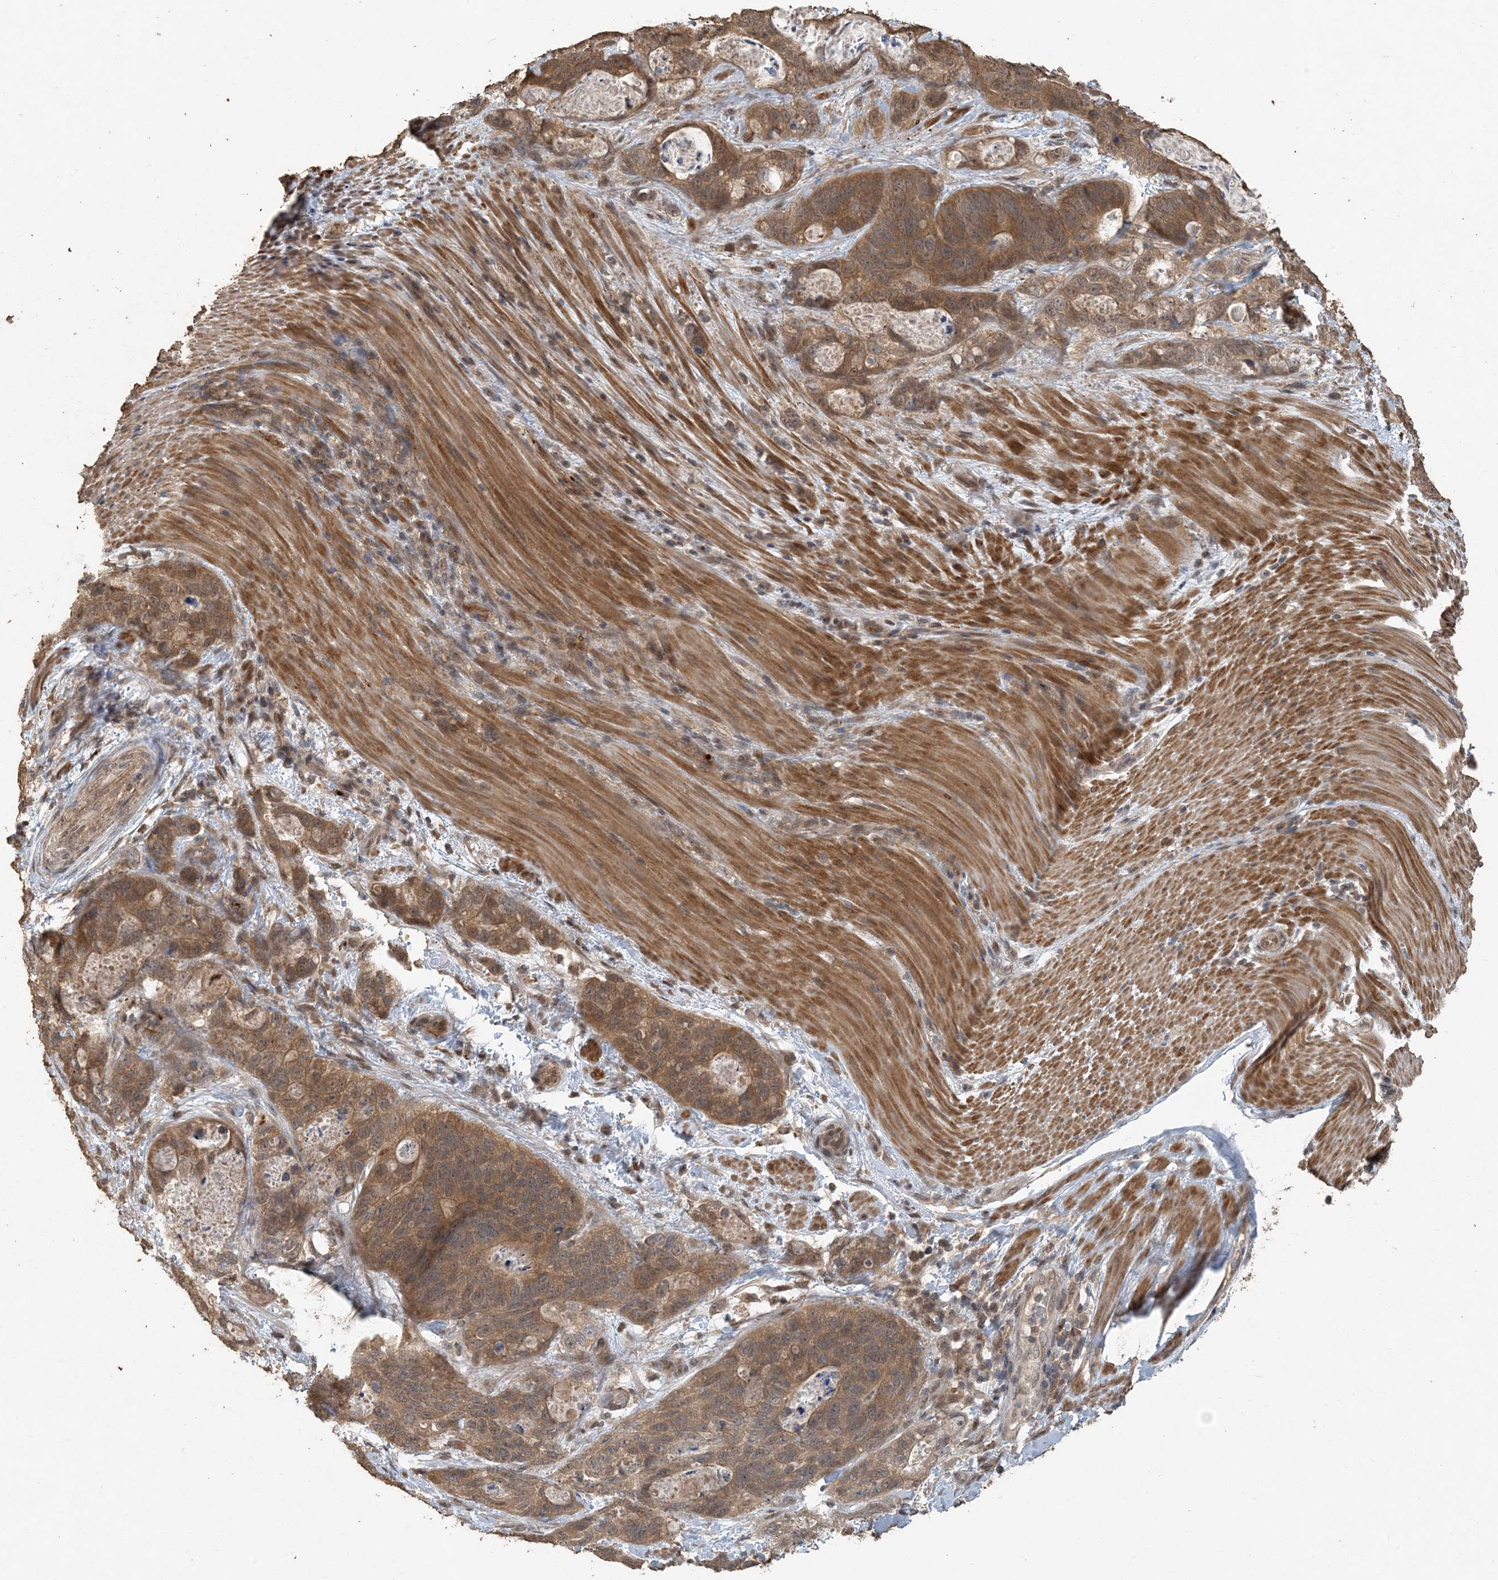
{"staining": {"intensity": "moderate", "quantity": ">75%", "location": "cytoplasmic/membranous"}, "tissue": "stomach cancer", "cell_type": "Tumor cells", "image_type": "cancer", "snomed": [{"axis": "morphology", "description": "Normal tissue, NOS"}, {"axis": "morphology", "description": "Adenocarcinoma, NOS"}, {"axis": "topography", "description": "Stomach"}], "caption": "DAB (3,3'-diaminobenzidine) immunohistochemical staining of adenocarcinoma (stomach) shows moderate cytoplasmic/membranous protein expression in about >75% of tumor cells. (DAB IHC, brown staining for protein, blue staining for nuclei).", "gene": "ZC3H12A", "patient": {"sex": "female", "age": 89}}